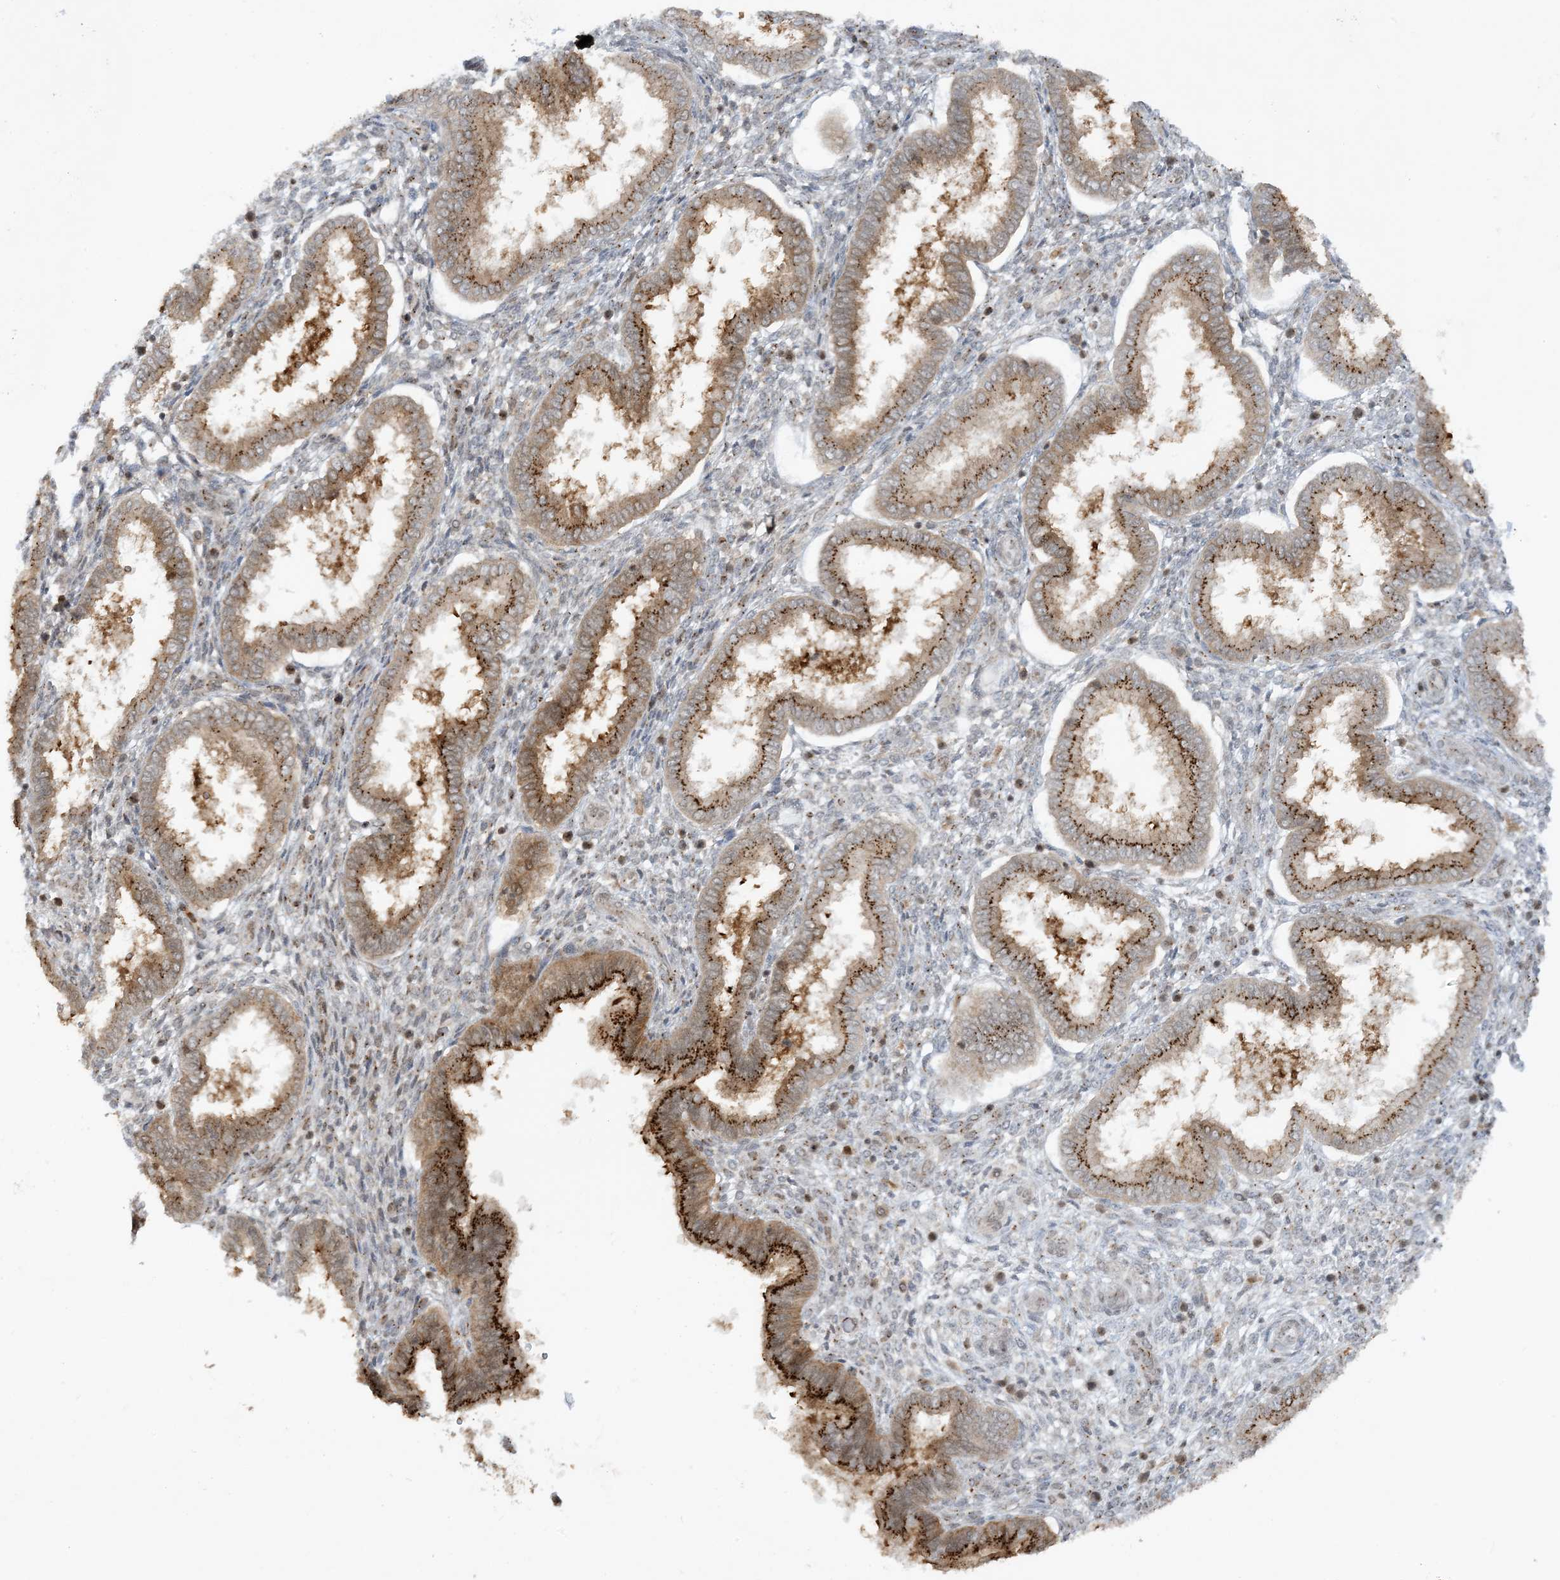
{"staining": {"intensity": "moderate", "quantity": "25%-75%", "location": "cytoplasmic/membranous,nuclear"}, "tissue": "endometrium", "cell_type": "Cells in endometrial stroma", "image_type": "normal", "snomed": [{"axis": "morphology", "description": "Normal tissue, NOS"}, {"axis": "topography", "description": "Endometrium"}], "caption": "DAB (3,3'-diaminobenzidine) immunohistochemical staining of benign endometrium demonstrates moderate cytoplasmic/membranous,nuclear protein expression in approximately 25%-75% of cells in endometrial stroma. (brown staining indicates protein expression, while blue staining denotes nuclei).", "gene": "CERT1", "patient": {"sex": "female", "age": 24}}